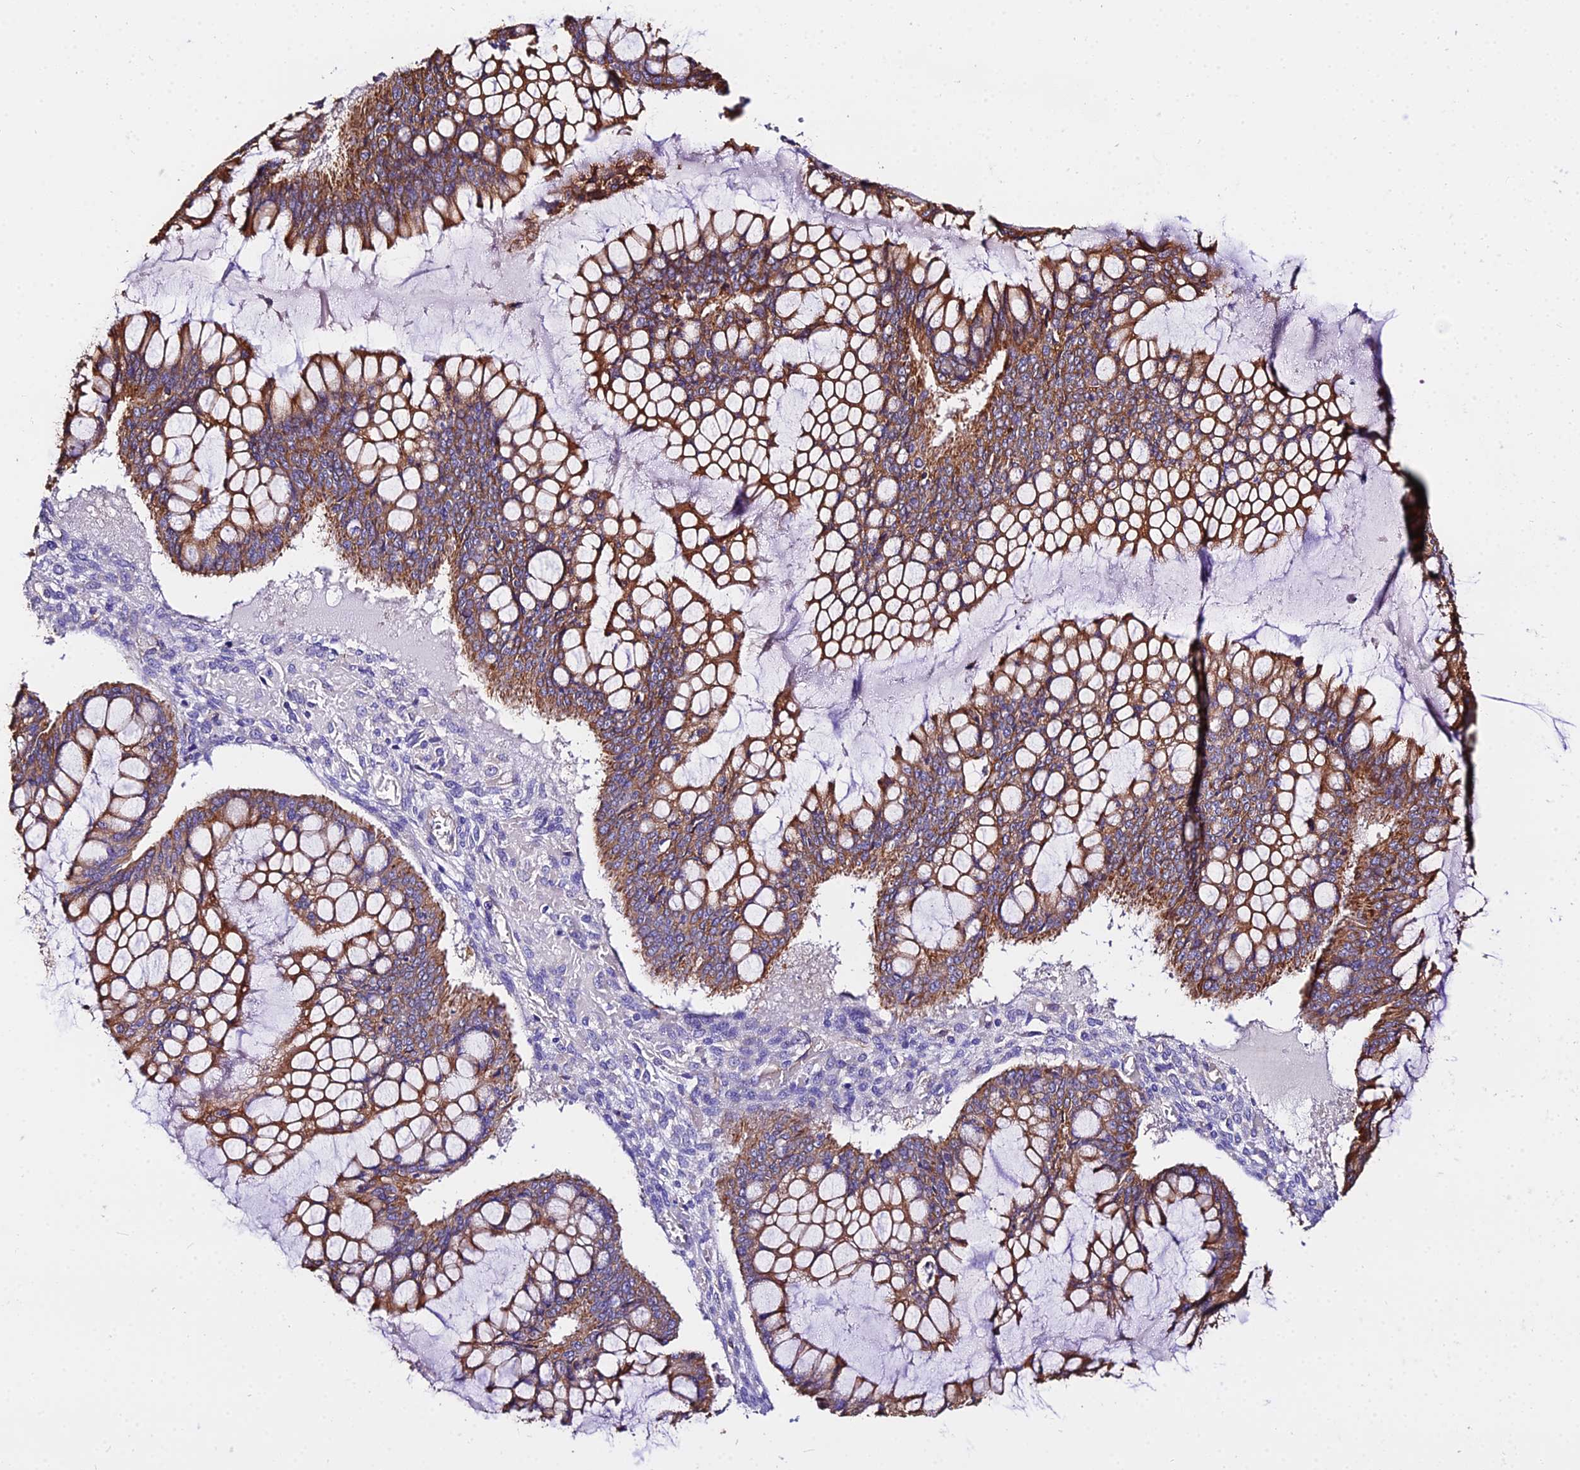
{"staining": {"intensity": "moderate", "quantity": ">75%", "location": "cytoplasmic/membranous"}, "tissue": "ovarian cancer", "cell_type": "Tumor cells", "image_type": "cancer", "snomed": [{"axis": "morphology", "description": "Cystadenocarcinoma, mucinous, NOS"}, {"axis": "topography", "description": "Ovary"}], "caption": "Protein analysis of ovarian mucinous cystadenocarcinoma tissue exhibits moderate cytoplasmic/membranous positivity in about >75% of tumor cells.", "gene": "DAW1", "patient": {"sex": "female", "age": 73}}